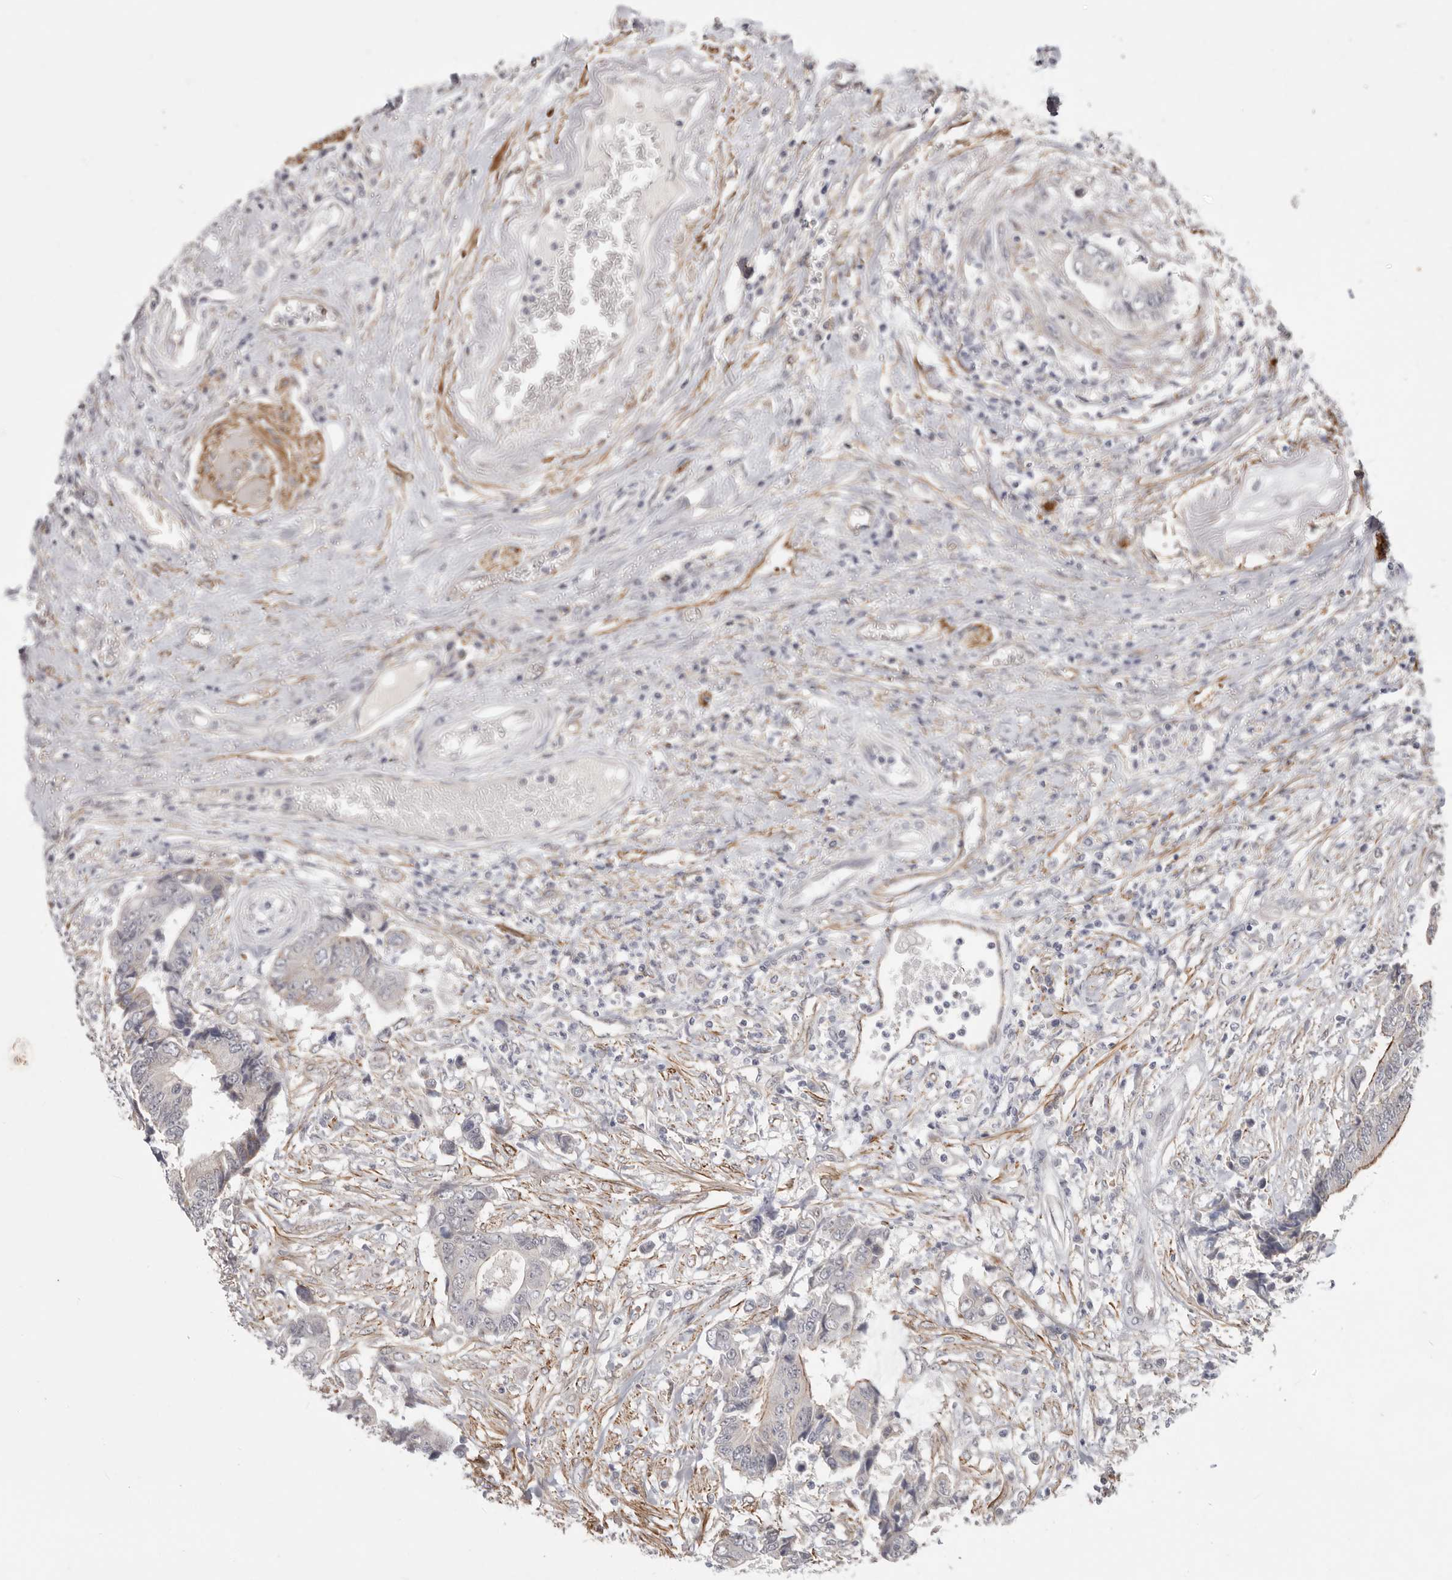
{"staining": {"intensity": "weak", "quantity": "<25%", "location": "cytoplasmic/membranous"}, "tissue": "colorectal cancer", "cell_type": "Tumor cells", "image_type": "cancer", "snomed": [{"axis": "morphology", "description": "Adenocarcinoma, NOS"}, {"axis": "topography", "description": "Rectum"}], "caption": "Human colorectal adenocarcinoma stained for a protein using immunohistochemistry shows no expression in tumor cells.", "gene": "SZT2", "patient": {"sex": "male", "age": 84}}